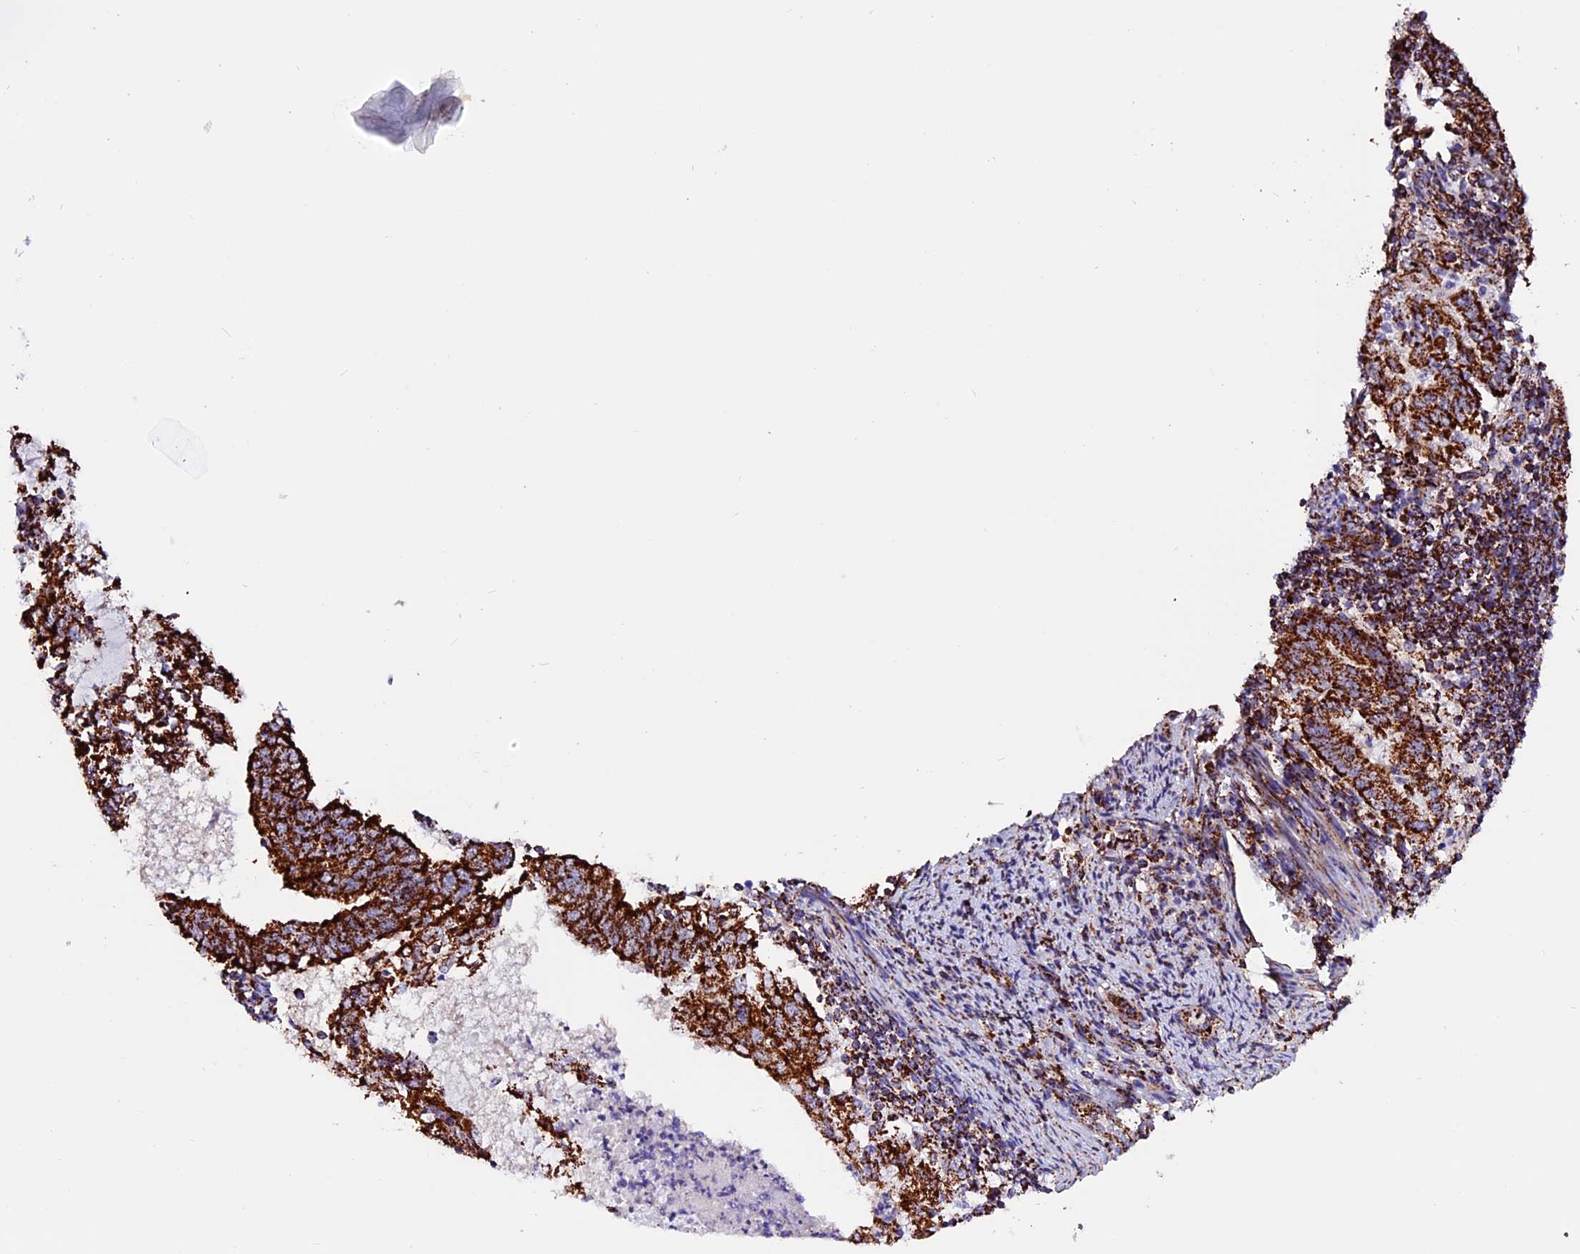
{"staining": {"intensity": "strong", "quantity": ">75%", "location": "cytoplasmic/membranous"}, "tissue": "endometrial cancer", "cell_type": "Tumor cells", "image_type": "cancer", "snomed": [{"axis": "morphology", "description": "Adenocarcinoma, NOS"}, {"axis": "topography", "description": "Endometrium"}], "caption": "Protein staining demonstrates strong cytoplasmic/membranous positivity in about >75% of tumor cells in adenocarcinoma (endometrial). The protein is stained brown, and the nuclei are stained in blue (DAB IHC with brightfield microscopy, high magnification).", "gene": "CX3CL1", "patient": {"sex": "female", "age": 80}}